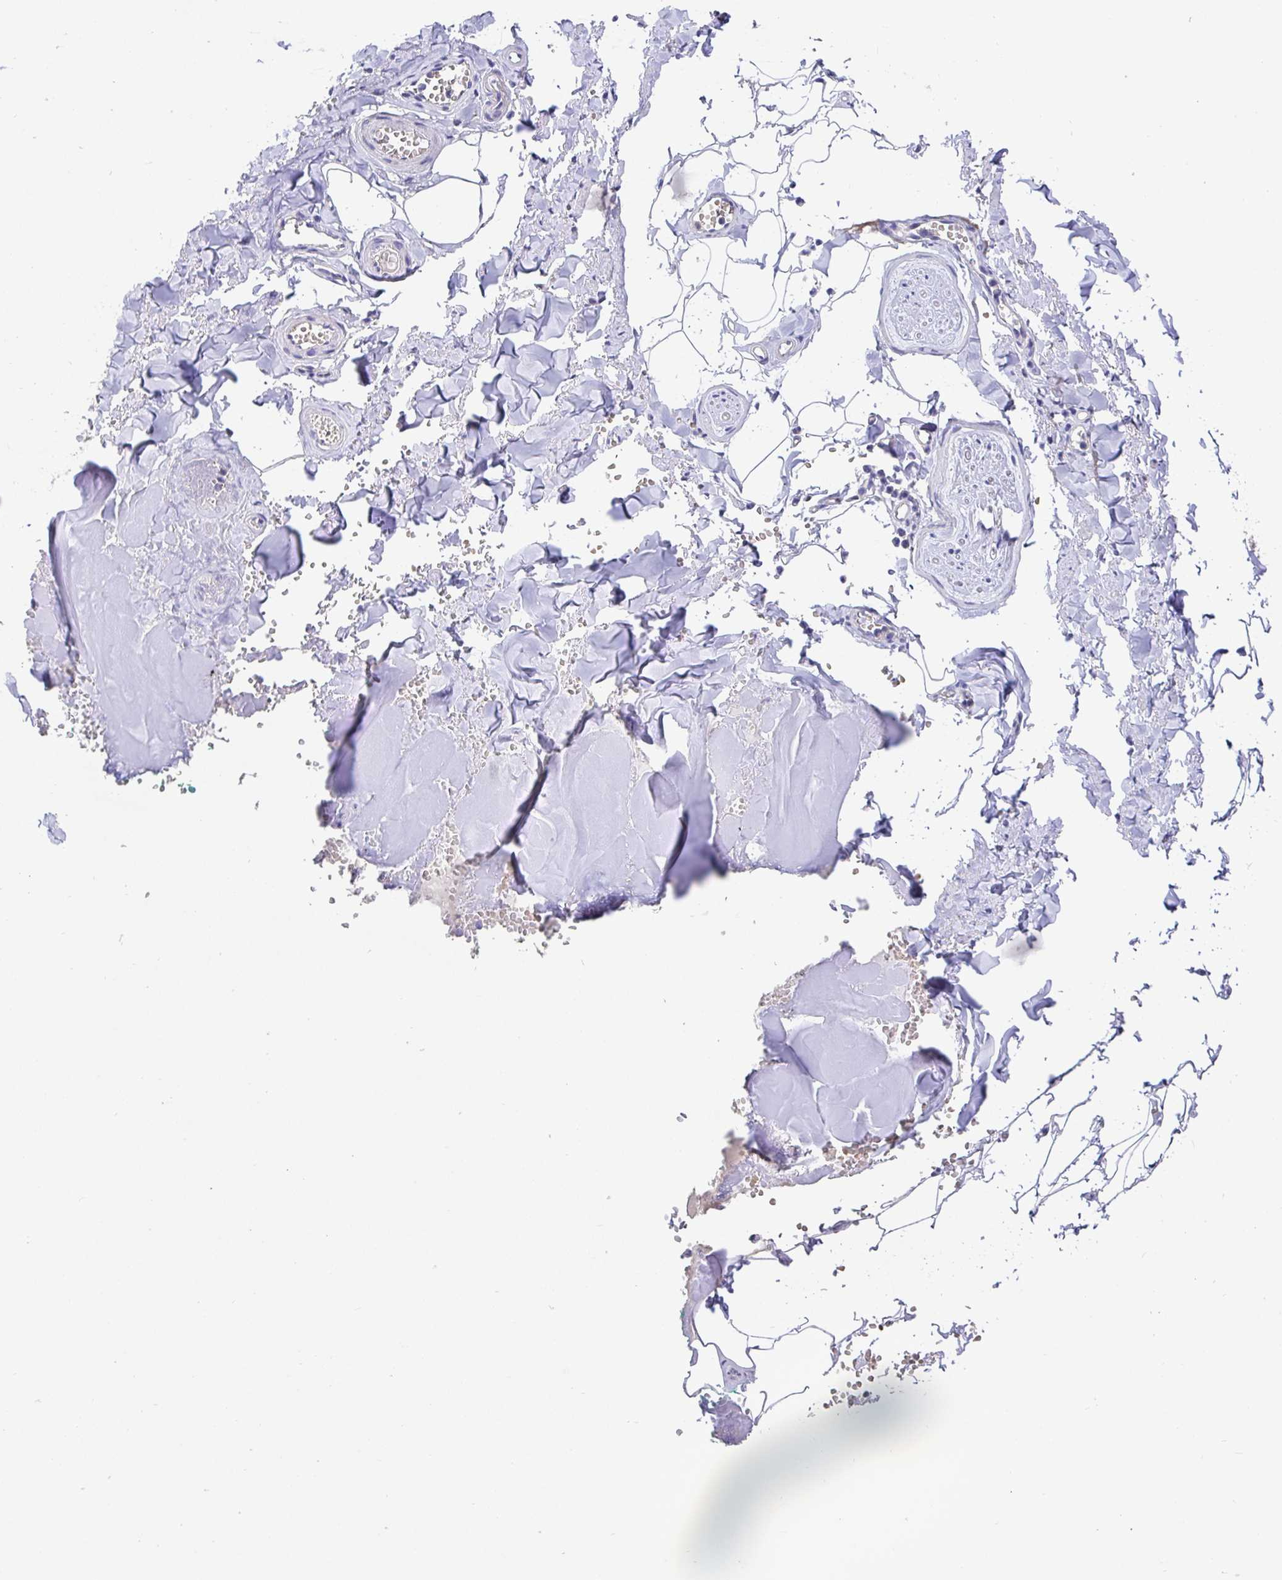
{"staining": {"intensity": "negative", "quantity": "none", "location": "none"}, "tissue": "adipose tissue", "cell_type": "Adipocytes", "image_type": "normal", "snomed": [{"axis": "morphology", "description": "Normal tissue, NOS"}, {"axis": "topography", "description": "Vulva"}, {"axis": "topography", "description": "Peripheral nerve tissue"}], "caption": "DAB immunohistochemical staining of unremarkable human adipose tissue demonstrates no significant positivity in adipocytes.", "gene": "TIMELESS", "patient": {"sex": "female", "age": 66}}